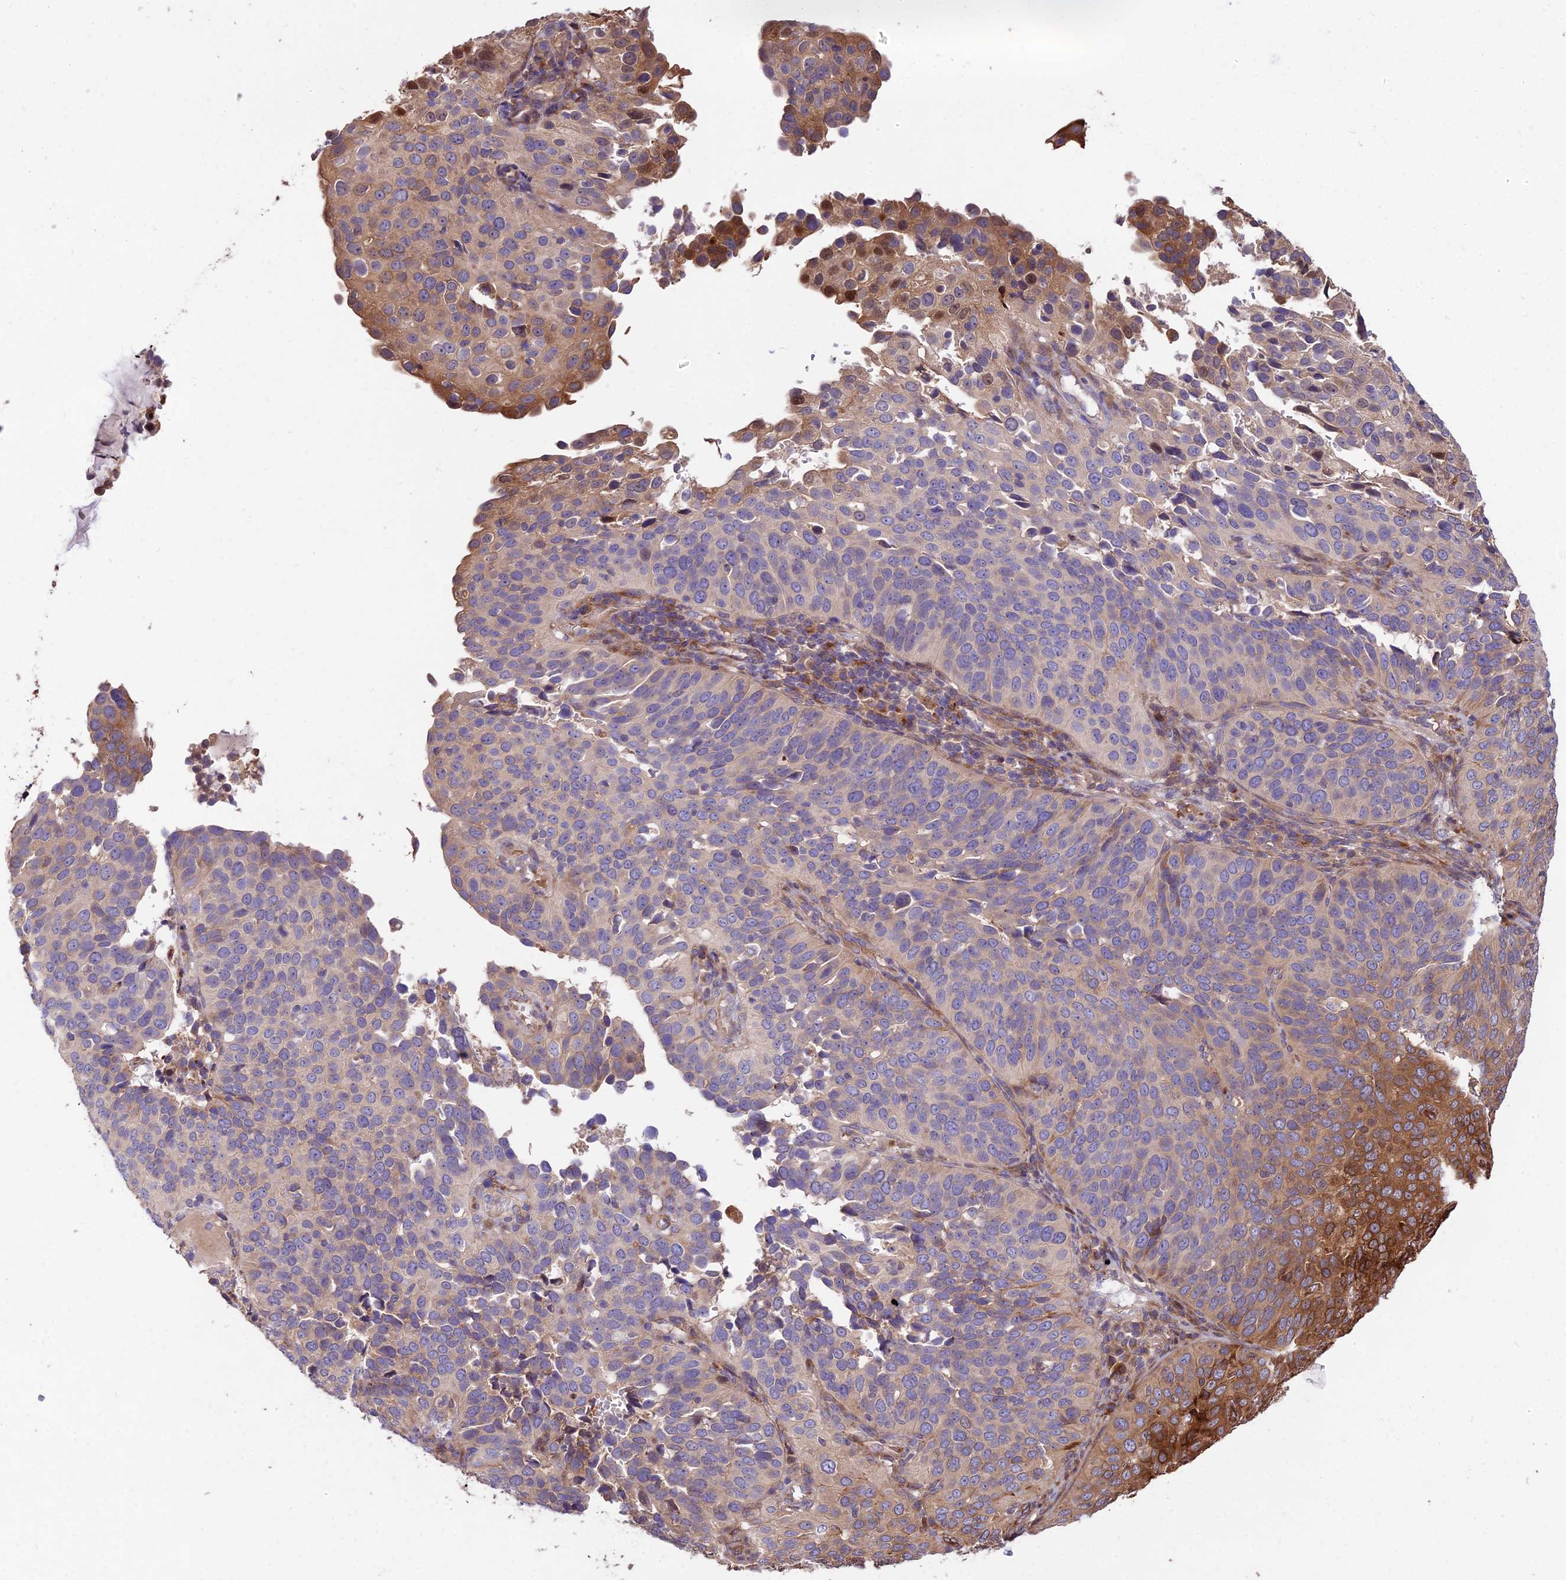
{"staining": {"intensity": "moderate", "quantity": "25%-75%", "location": "cytoplasmic/membranous"}, "tissue": "cervical cancer", "cell_type": "Tumor cells", "image_type": "cancer", "snomed": [{"axis": "morphology", "description": "Squamous cell carcinoma, NOS"}, {"axis": "topography", "description": "Cervix"}], "caption": "The photomicrograph demonstrates immunohistochemical staining of cervical cancer (squamous cell carcinoma). There is moderate cytoplasmic/membranous expression is identified in approximately 25%-75% of tumor cells.", "gene": "ROCK1", "patient": {"sex": "female", "age": 36}}